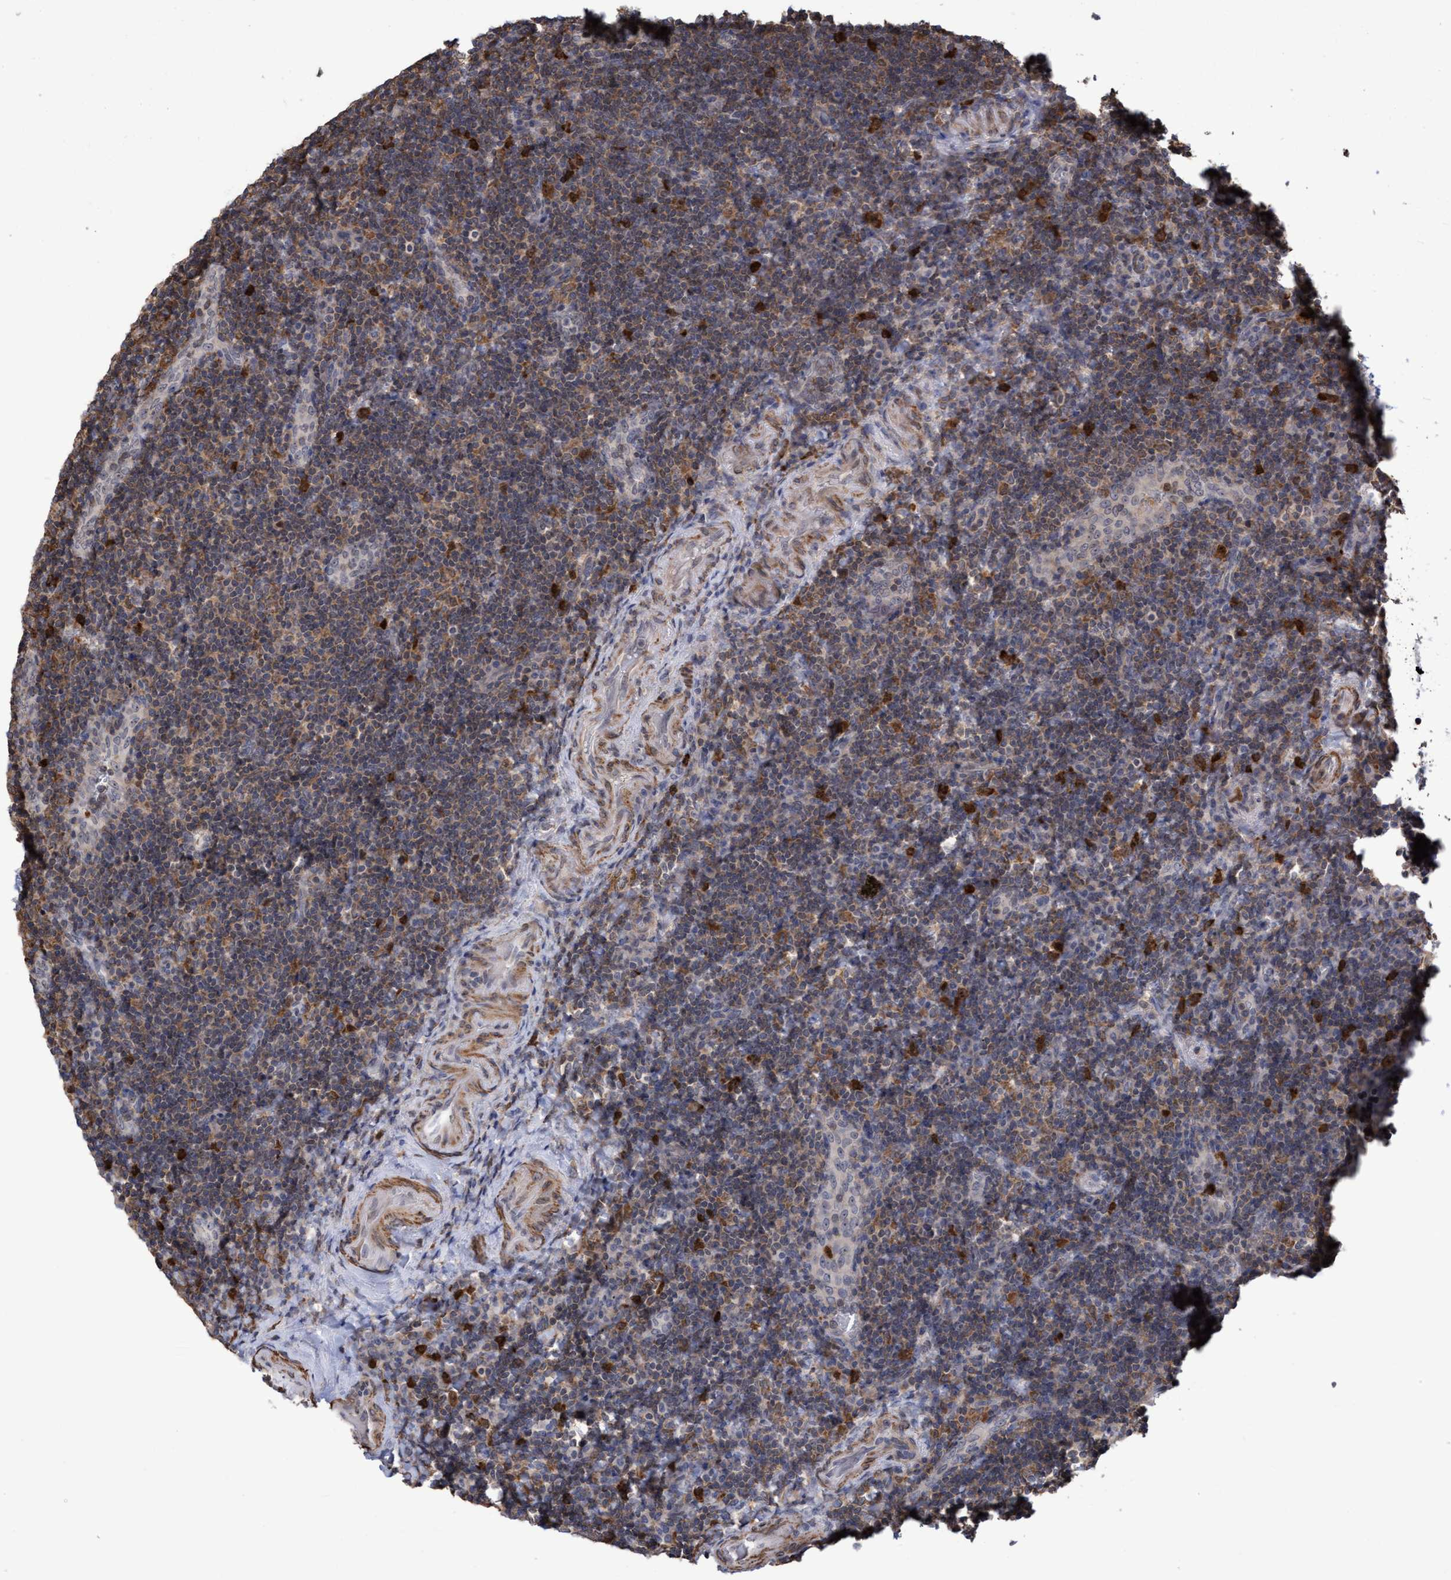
{"staining": {"intensity": "moderate", "quantity": "25%-75%", "location": "cytoplasmic/membranous"}, "tissue": "lymphoma", "cell_type": "Tumor cells", "image_type": "cancer", "snomed": [{"axis": "morphology", "description": "Malignant lymphoma, non-Hodgkin's type, High grade"}, {"axis": "topography", "description": "Tonsil"}], "caption": "Immunohistochemical staining of lymphoma displays moderate cytoplasmic/membranous protein staining in approximately 25%-75% of tumor cells.", "gene": "SLBP", "patient": {"sex": "female", "age": 36}}